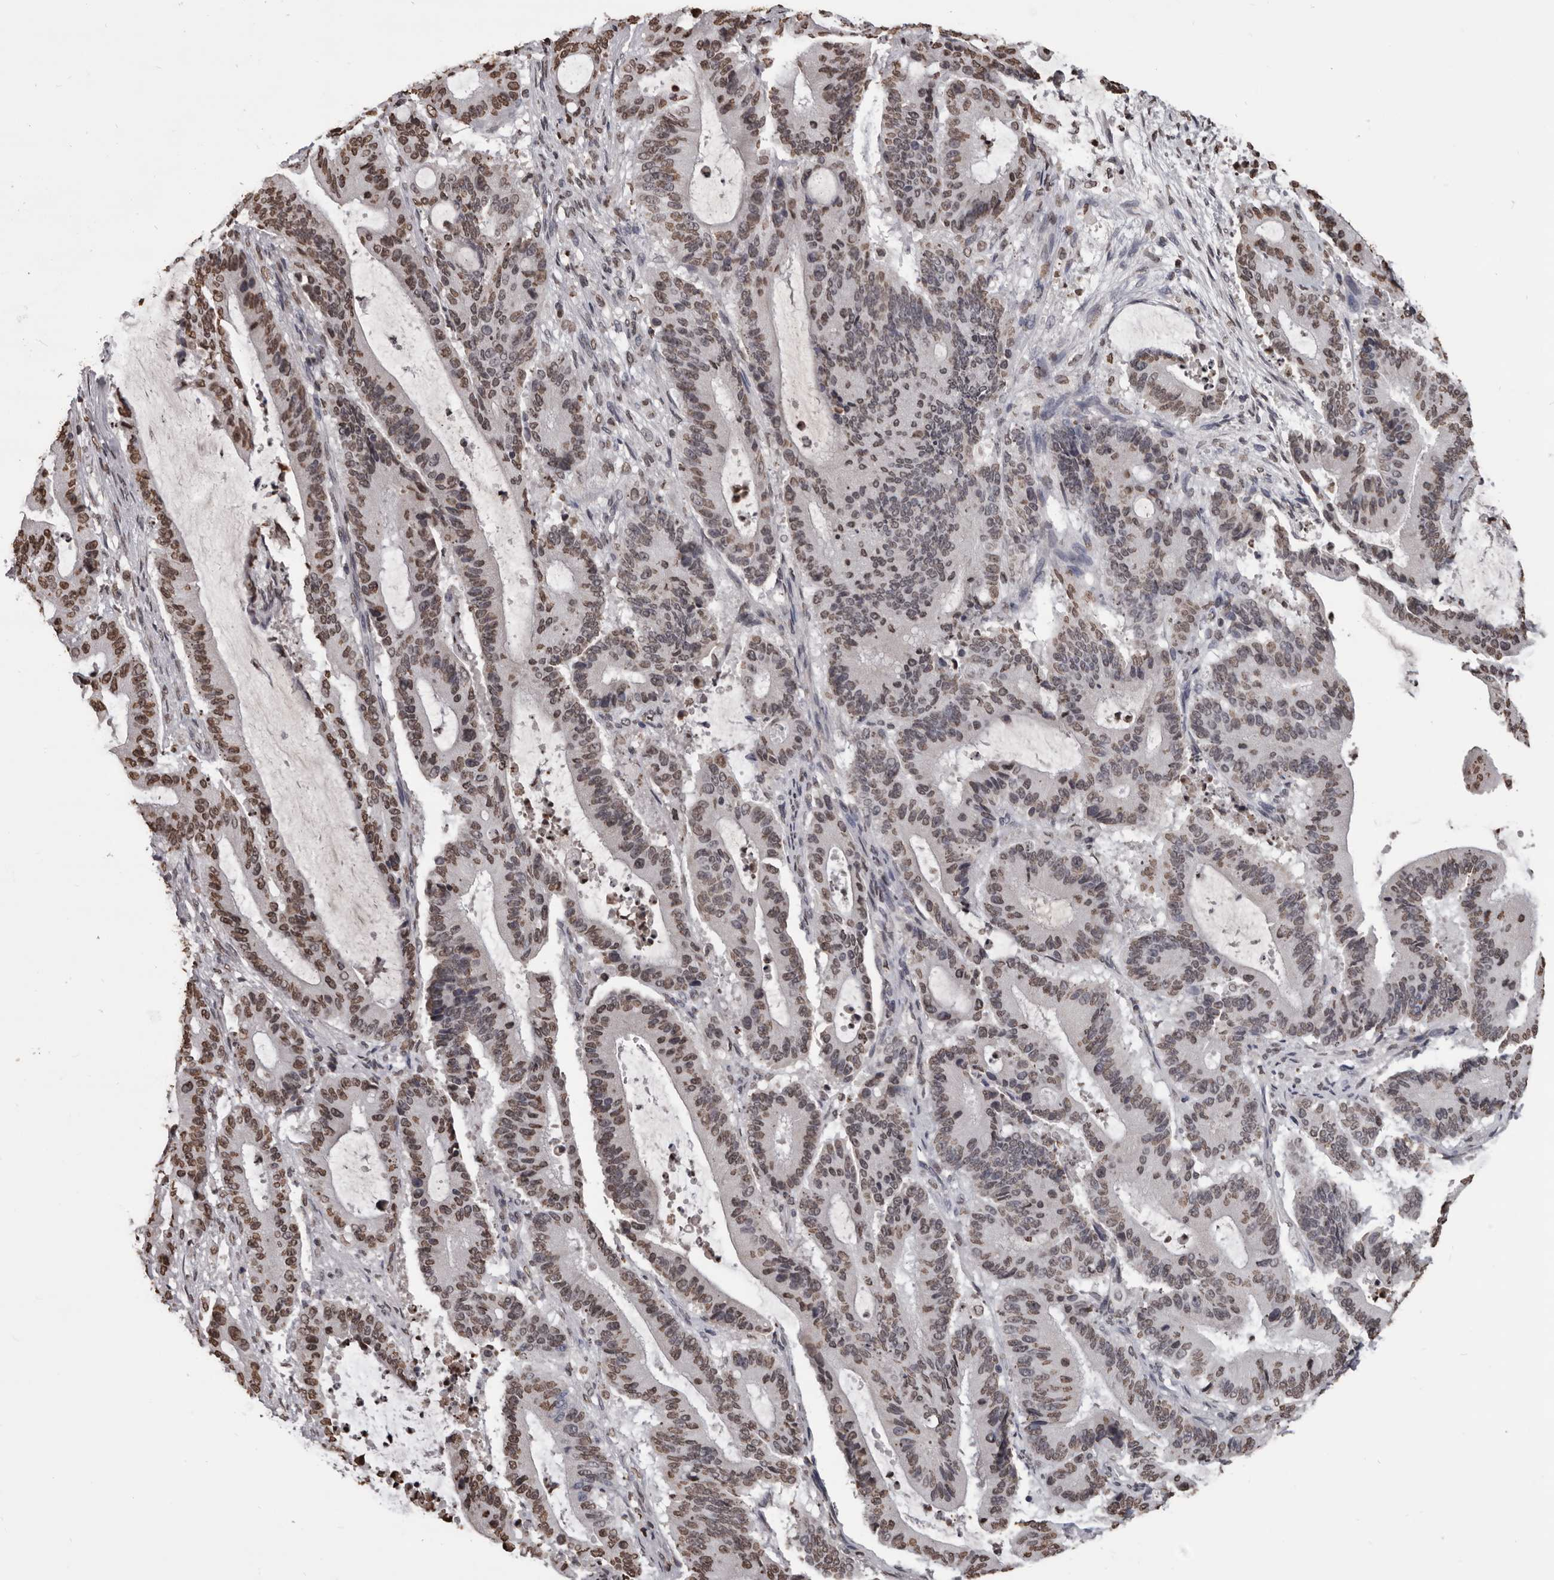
{"staining": {"intensity": "moderate", "quantity": ">75%", "location": "nuclear"}, "tissue": "liver cancer", "cell_type": "Tumor cells", "image_type": "cancer", "snomed": [{"axis": "morphology", "description": "Cholangiocarcinoma"}, {"axis": "topography", "description": "Liver"}], "caption": "Tumor cells exhibit moderate nuclear positivity in about >75% of cells in liver cancer (cholangiocarcinoma).", "gene": "AHR", "patient": {"sex": "female", "age": 73}}